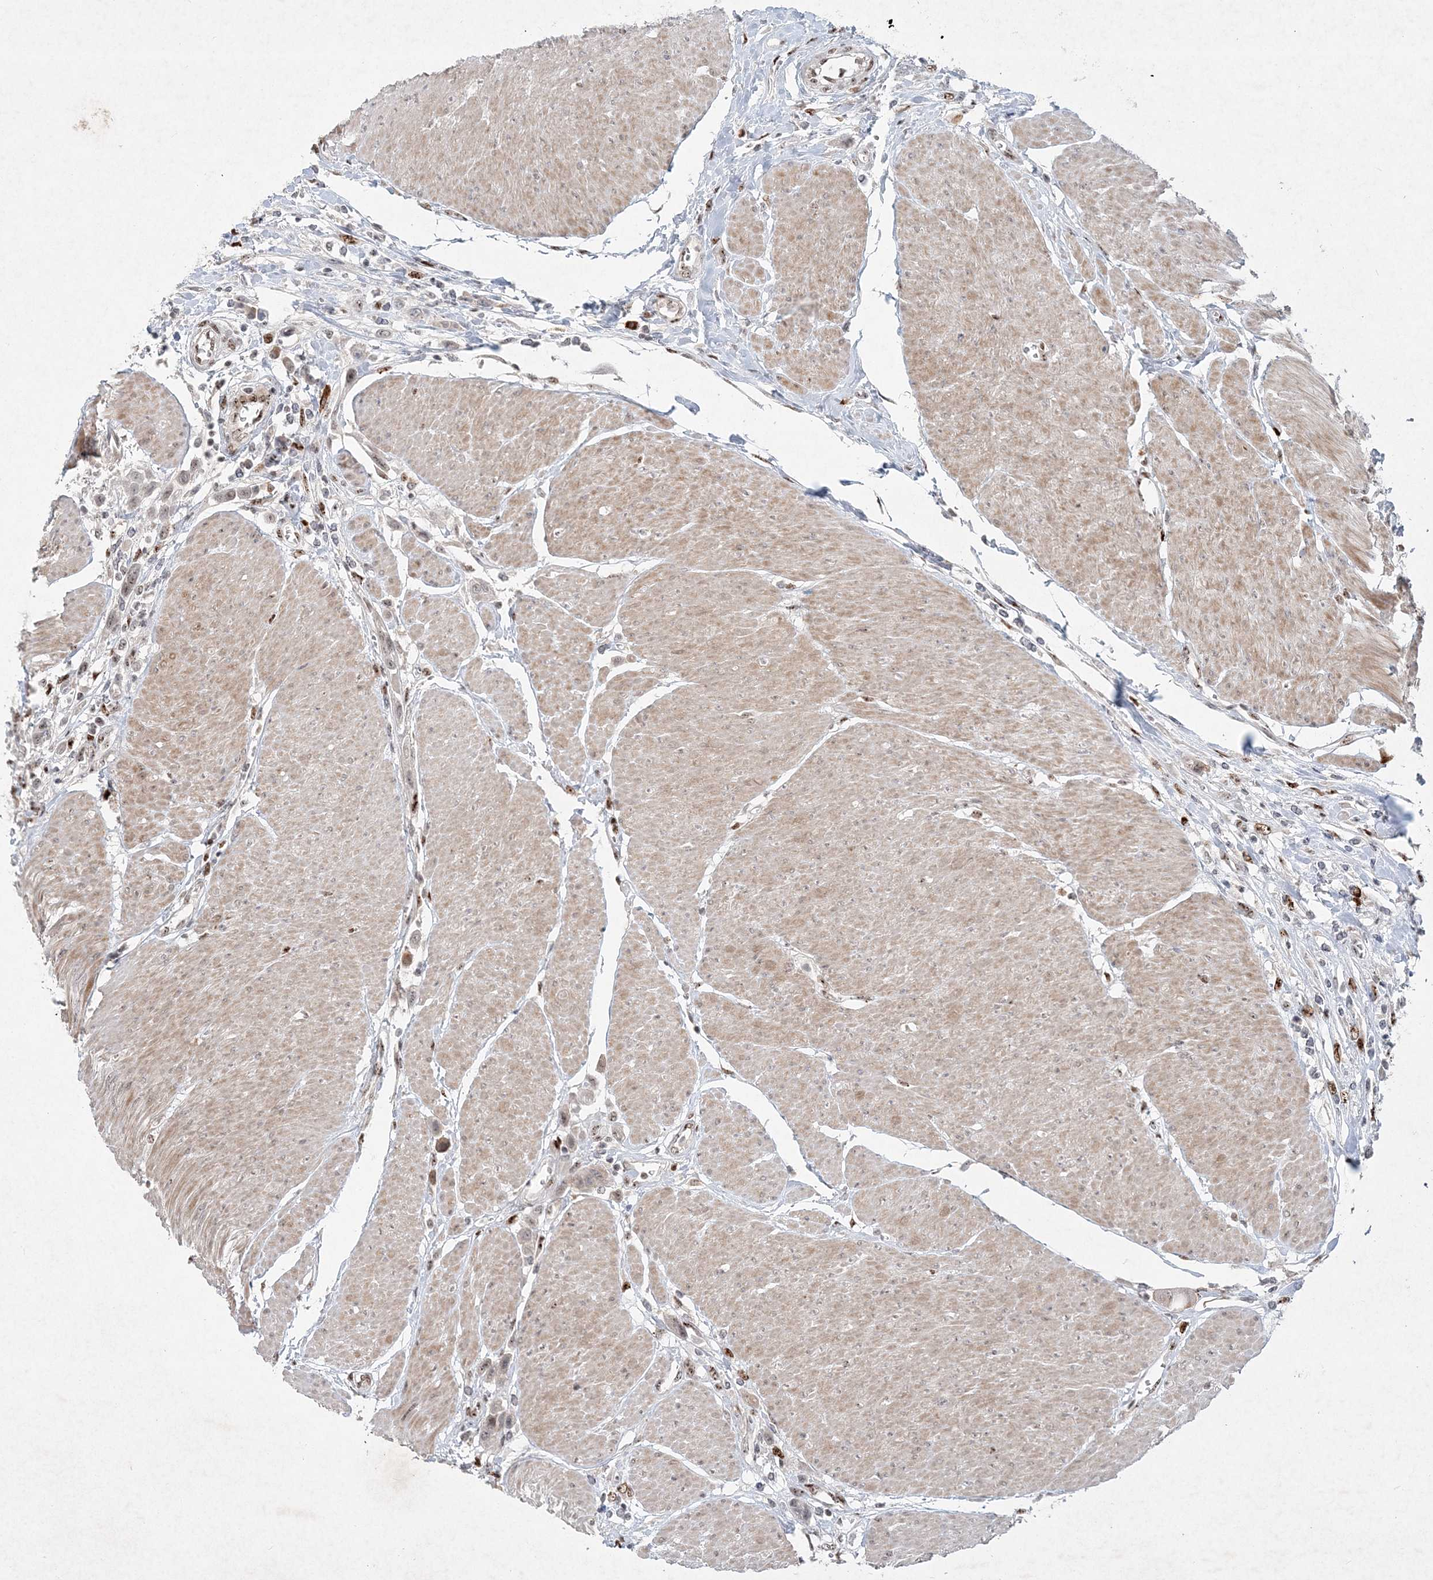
{"staining": {"intensity": "weak", "quantity": "<25%", "location": "cytoplasmic/membranous,nuclear"}, "tissue": "urothelial cancer", "cell_type": "Tumor cells", "image_type": "cancer", "snomed": [{"axis": "morphology", "description": "Urothelial carcinoma, High grade"}, {"axis": "topography", "description": "Urinary bladder"}], "caption": "Immunohistochemistry (IHC) of high-grade urothelial carcinoma reveals no staining in tumor cells.", "gene": "GIN1", "patient": {"sex": "male", "age": 50}}